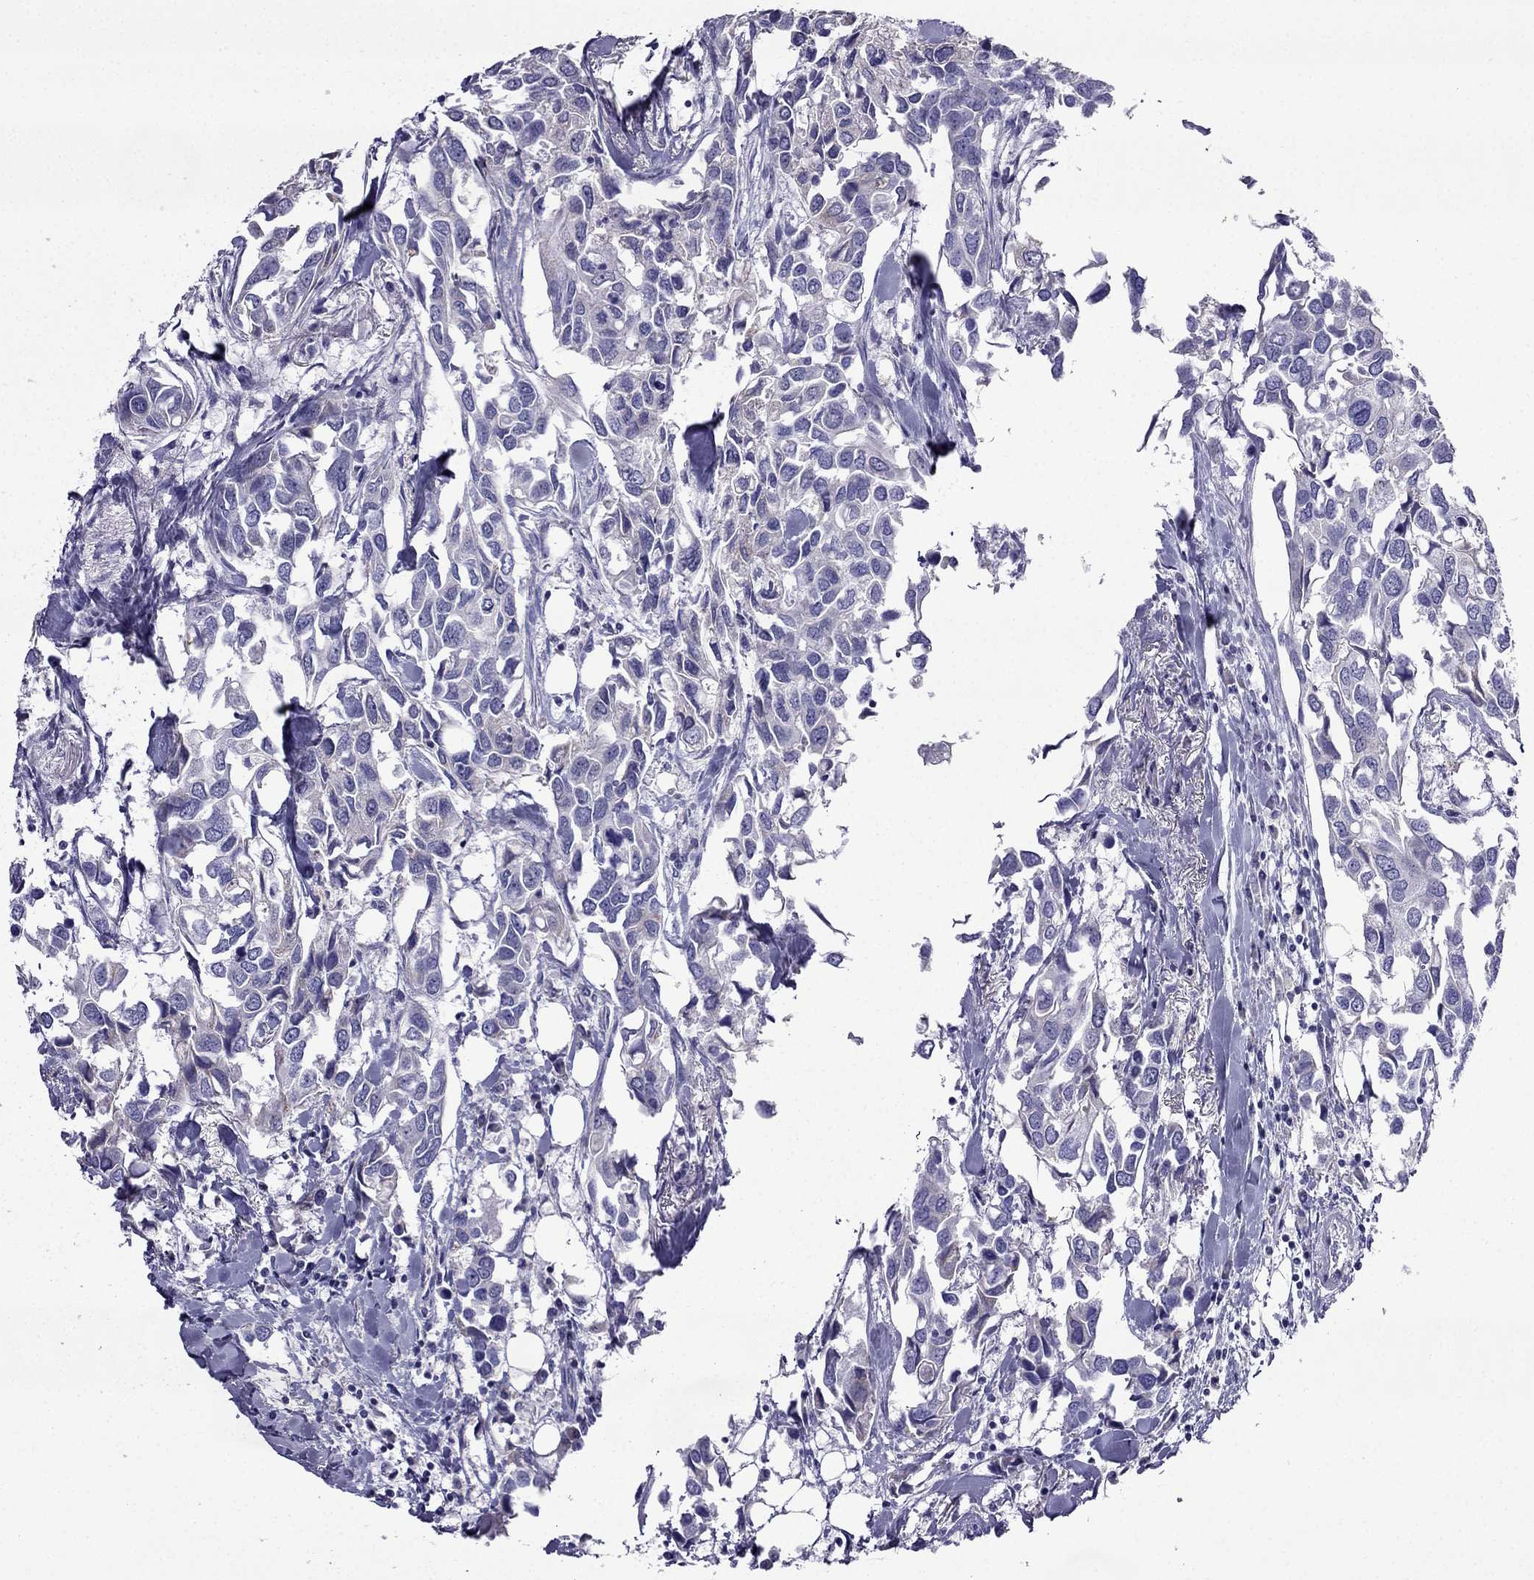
{"staining": {"intensity": "negative", "quantity": "none", "location": "none"}, "tissue": "breast cancer", "cell_type": "Tumor cells", "image_type": "cancer", "snomed": [{"axis": "morphology", "description": "Duct carcinoma"}, {"axis": "topography", "description": "Breast"}], "caption": "DAB immunohistochemical staining of human breast infiltrating ductal carcinoma exhibits no significant expression in tumor cells.", "gene": "DSC1", "patient": {"sex": "female", "age": 83}}